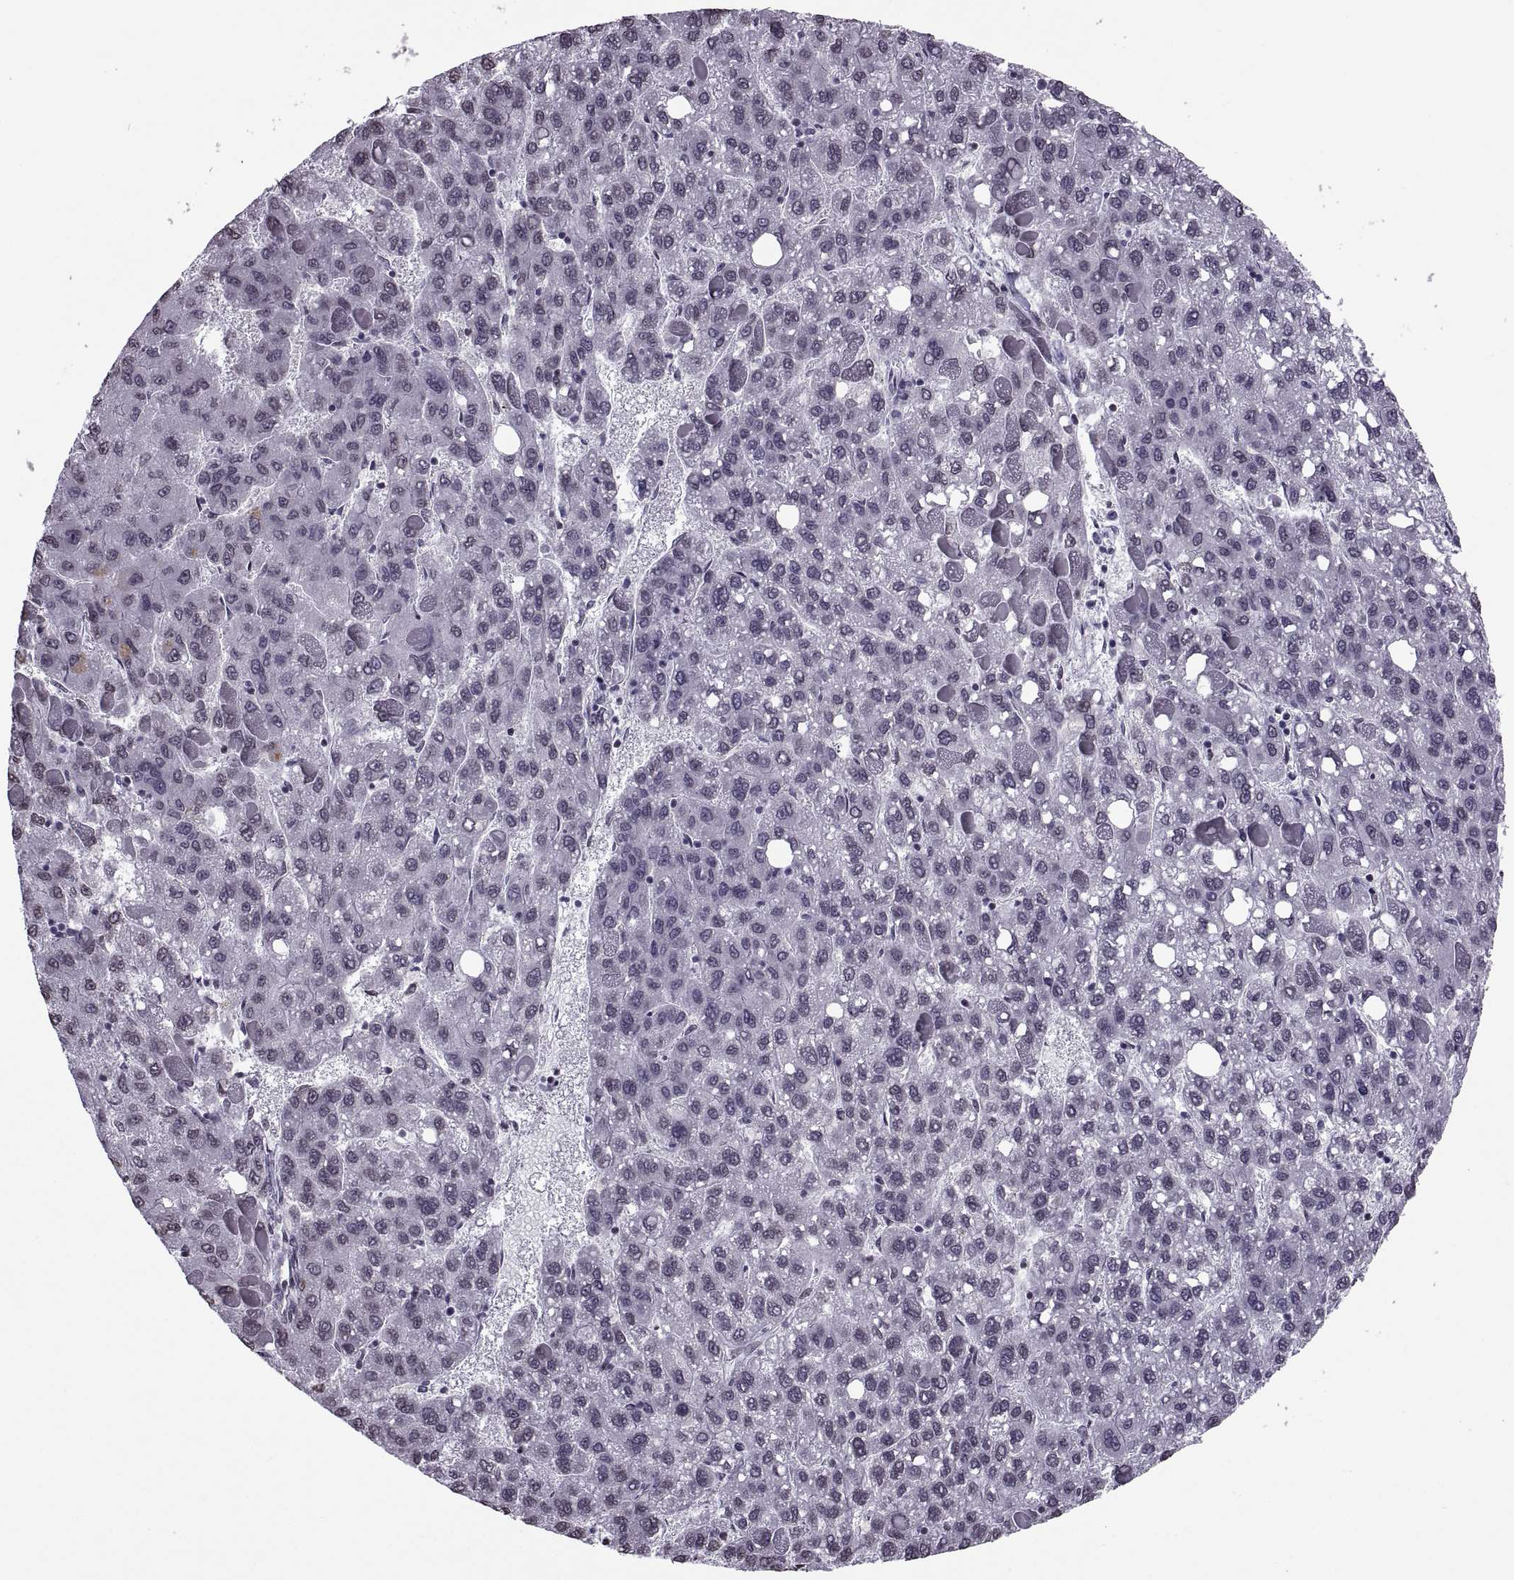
{"staining": {"intensity": "negative", "quantity": "none", "location": "none"}, "tissue": "liver cancer", "cell_type": "Tumor cells", "image_type": "cancer", "snomed": [{"axis": "morphology", "description": "Carcinoma, Hepatocellular, NOS"}, {"axis": "topography", "description": "Liver"}], "caption": "Immunohistochemistry of human liver cancer (hepatocellular carcinoma) demonstrates no staining in tumor cells.", "gene": "H1-8", "patient": {"sex": "female", "age": 82}}